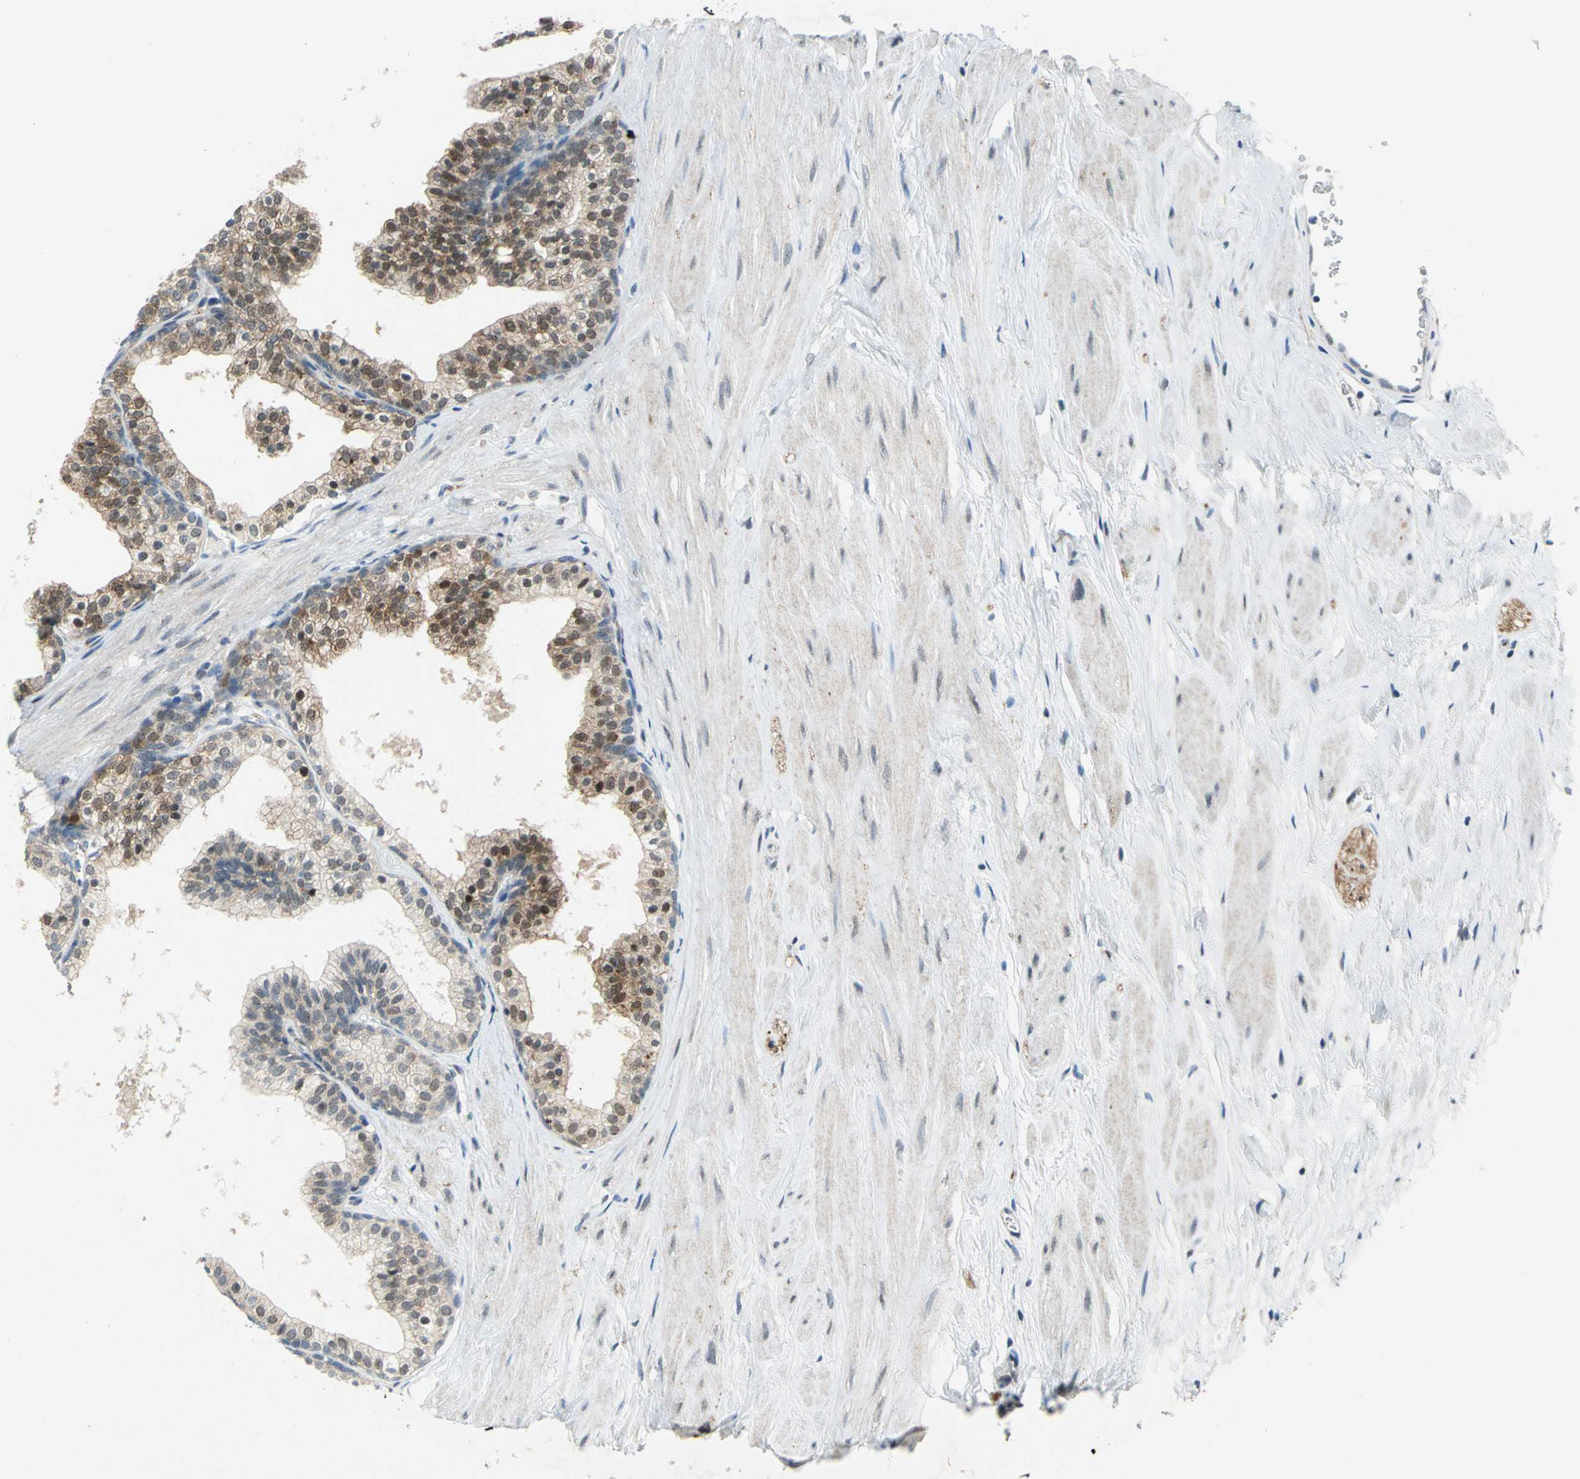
{"staining": {"intensity": "moderate", "quantity": "25%-75%", "location": "nuclear"}, "tissue": "prostate", "cell_type": "Glandular cells", "image_type": "normal", "snomed": [{"axis": "morphology", "description": "Normal tissue, NOS"}, {"axis": "topography", "description": "Prostate"}], "caption": "Prostate stained with immunohistochemistry shows moderate nuclear positivity in approximately 25%-75% of glandular cells.", "gene": "PIN1", "patient": {"sex": "male", "age": 60}}